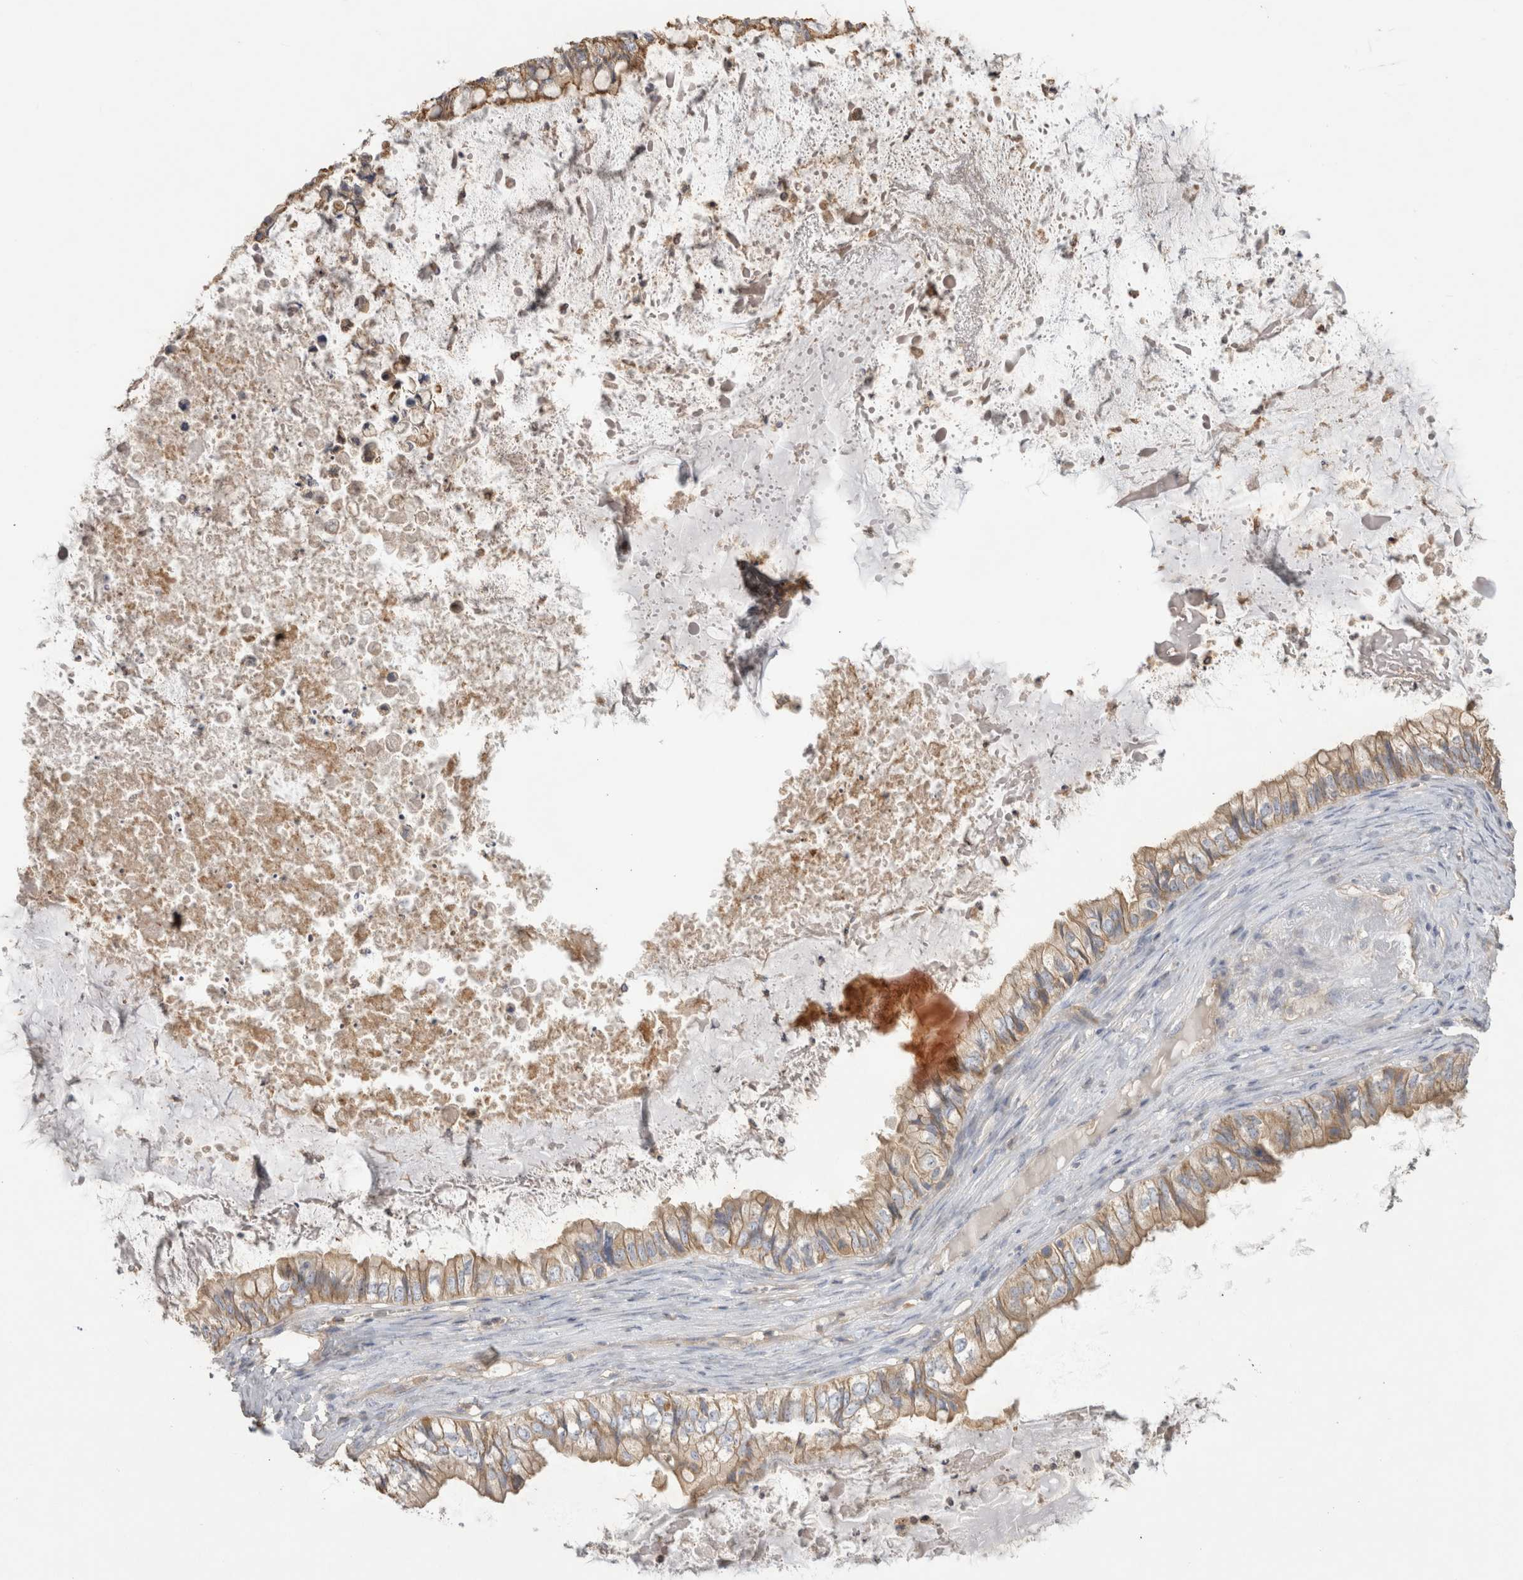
{"staining": {"intensity": "moderate", "quantity": ">75%", "location": "cytoplasmic/membranous"}, "tissue": "ovarian cancer", "cell_type": "Tumor cells", "image_type": "cancer", "snomed": [{"axis": "morphology", "description": "Cystadenocarcinoma, mucinous, NOS"}, {"axis": "topography", "description": "Ovary"}], "caption": "Protein staining of ovarian cancer (mucinous cystadenocarcinoma) tissue shows moderate cytoplasmic/membranous staining in approximately >75% of tumor cells.", "gene": "CHMP6", "patient": {"sex": "female", "age": 80}}